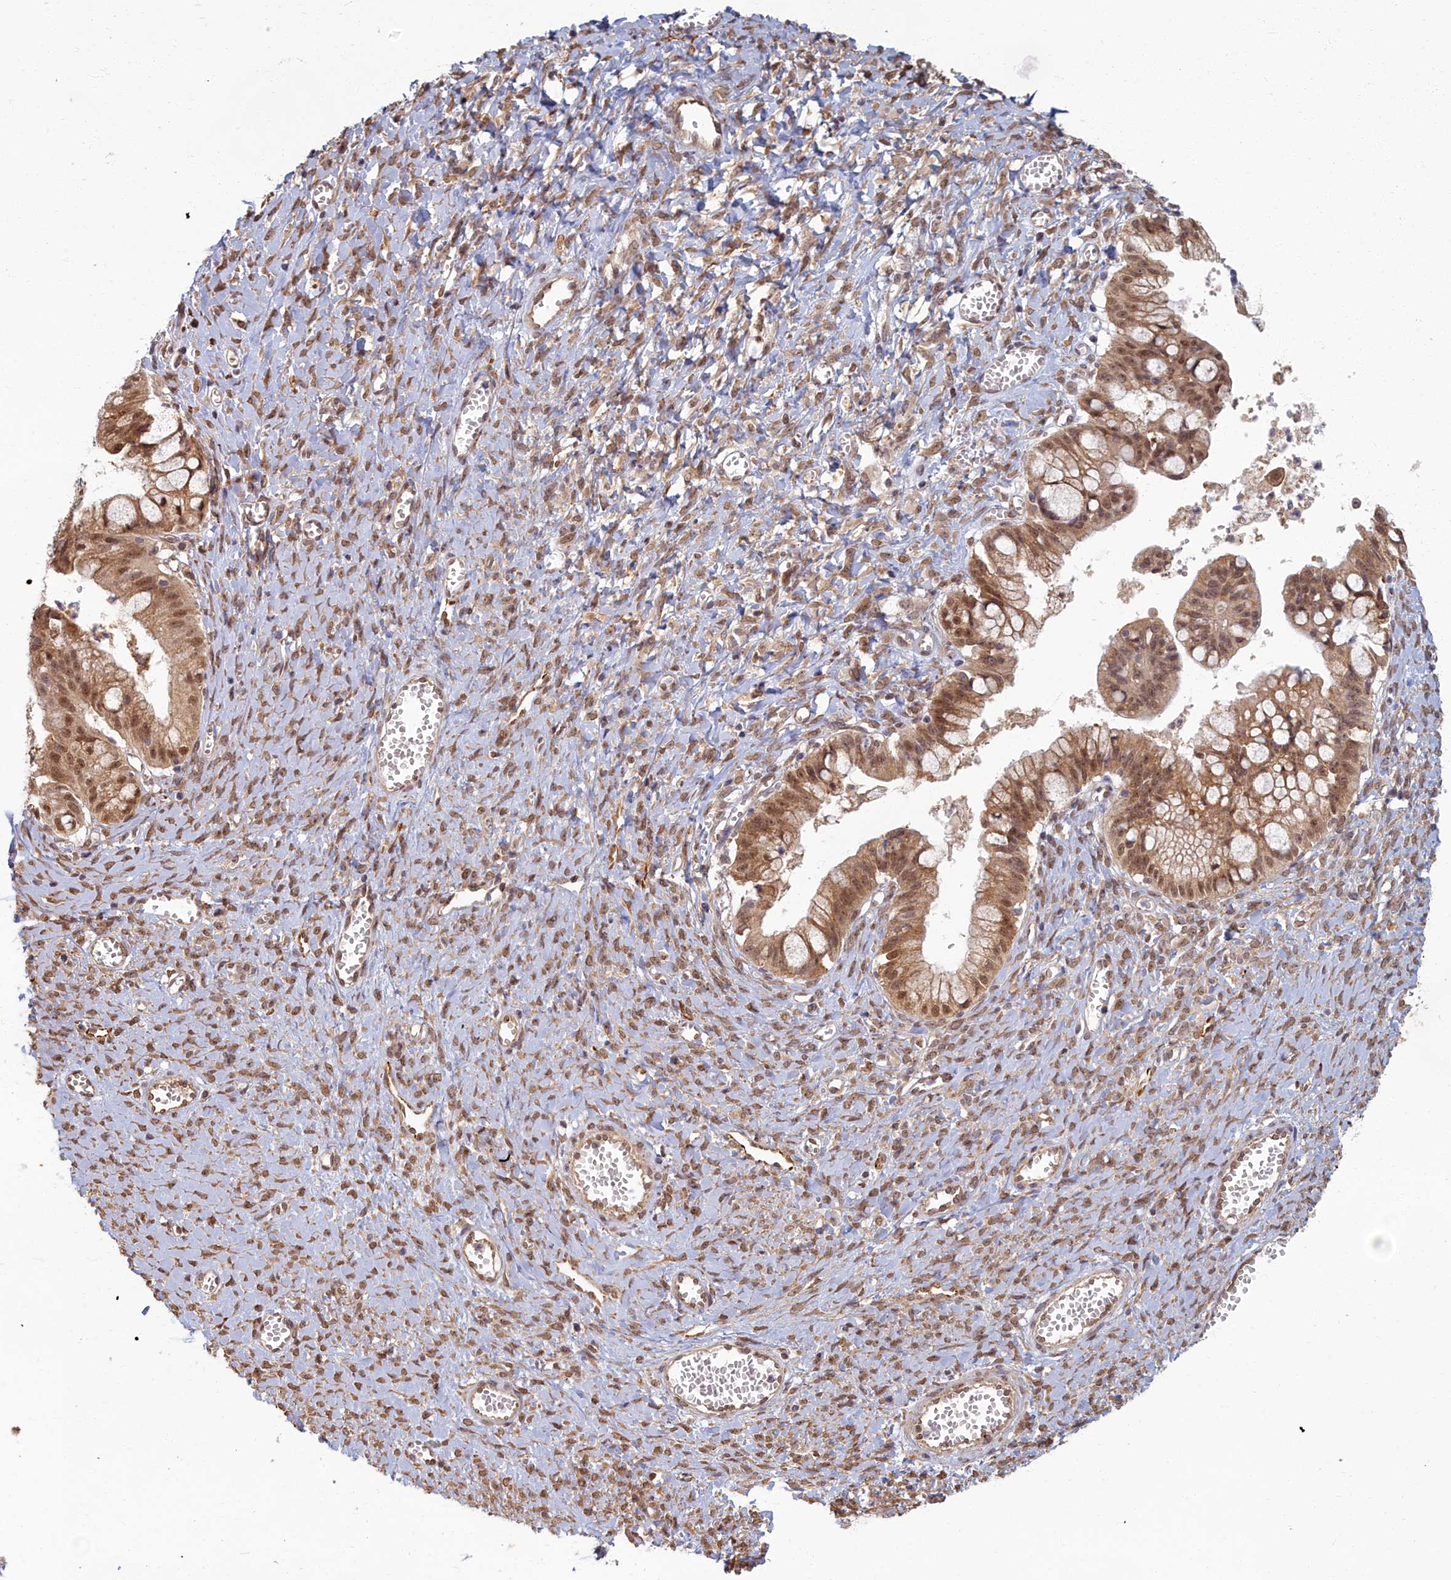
{"staining": {"intensity": "moderate", "quantity": ">75%", "location": "cytoplasmic/membranous,nuclear"}, "tissue": "ovarian cancer", "cell_type": "Tumor cells", "image_type": "cancer", "snomed": [{"axis": "morphology", "description": "Cystadenocarcinoma, mucinous, NOS"}, {"axis": "topography", "description": "Ovary"}], "caption": "Tumor cells display moderate cytoplasmic/membranous and nuclear positivity in about >75% of cells in ovarian mucinous cystadenocarcinoma.", "gene": "MAK16", "patient": {"sex": "female", "age": 70}}